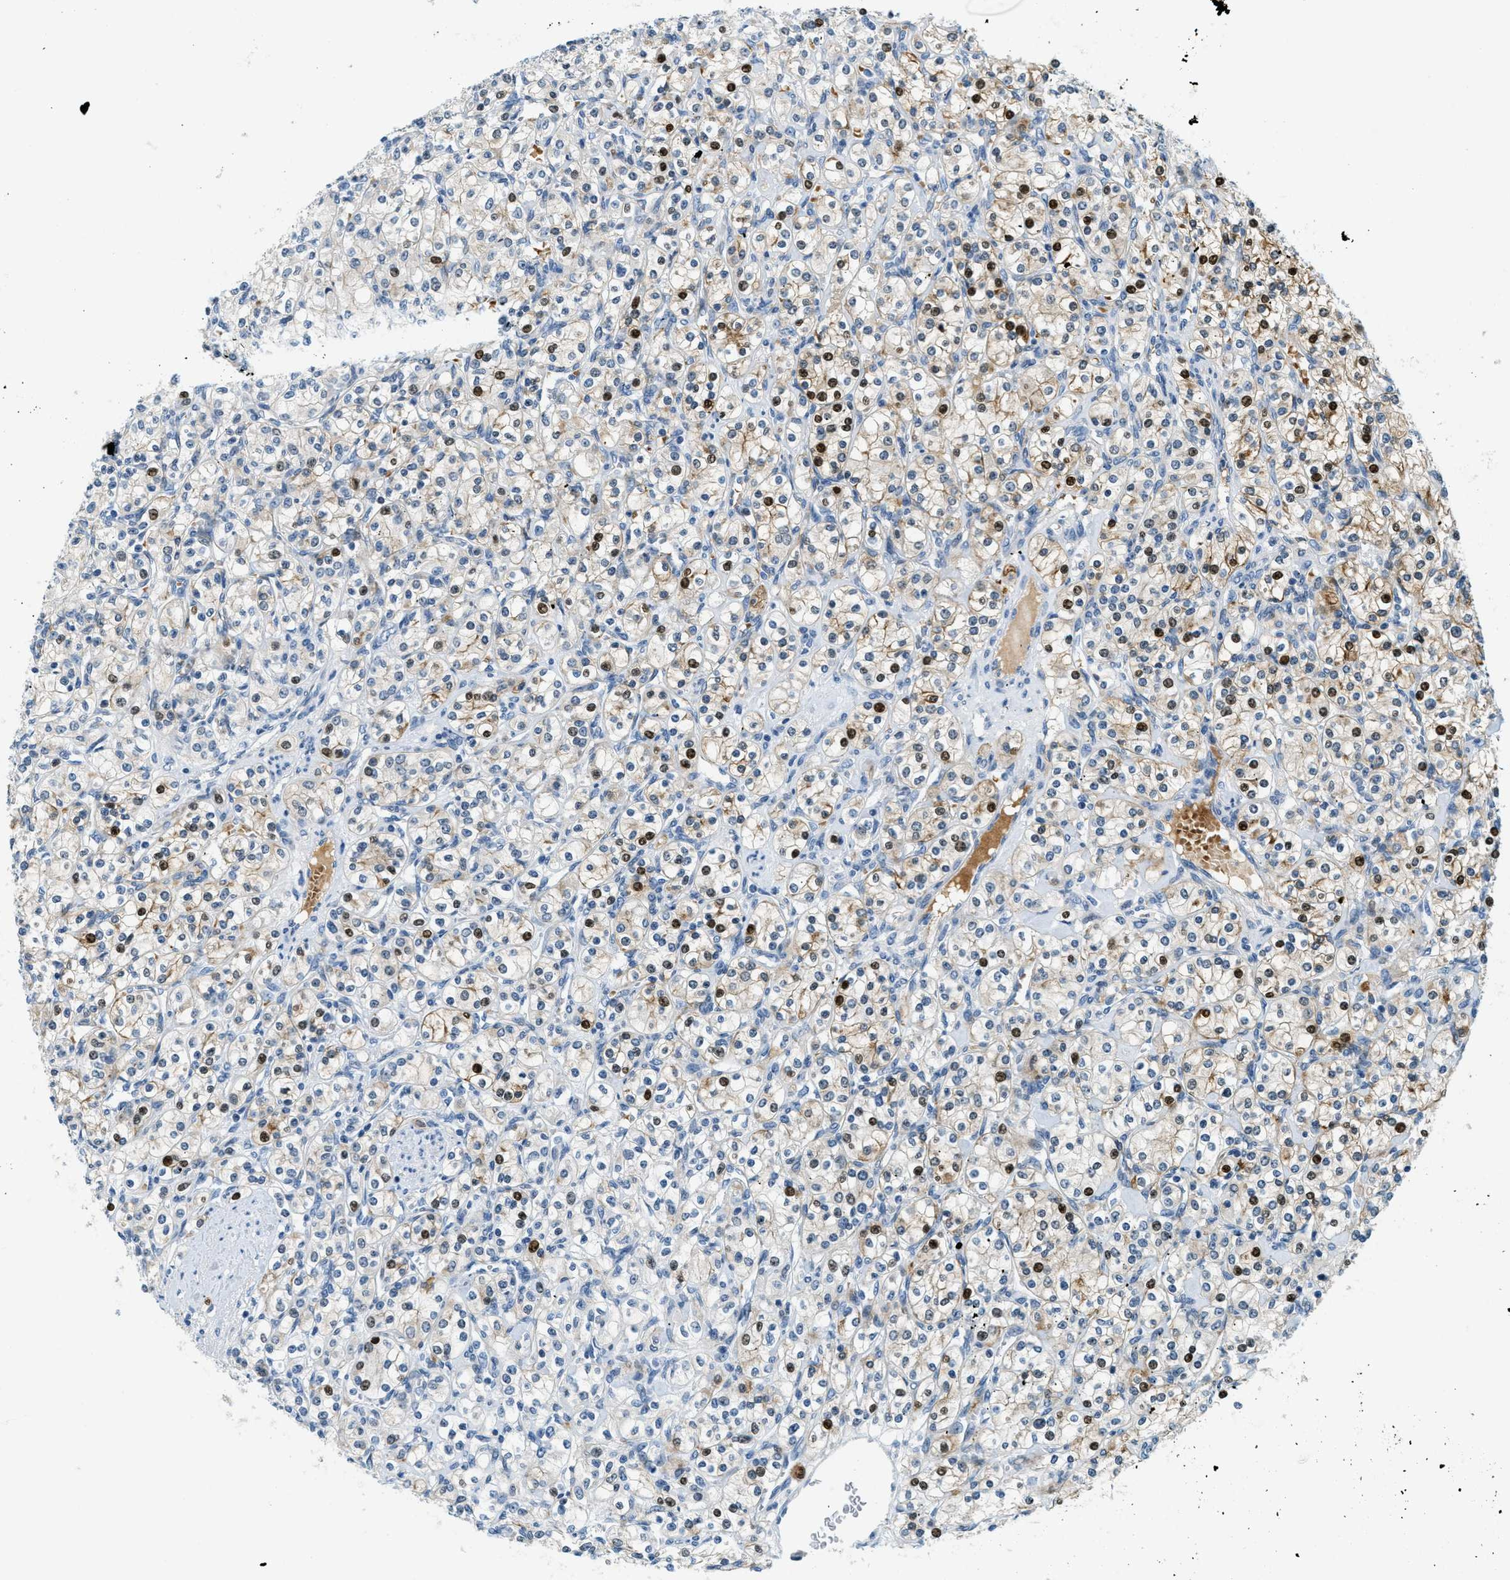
{"staining": {"intensity": "strong", "quantity": "<25%", "location": "cytoplasmic/membranous,nuclear"}, "tissue": "renal cancer", "cell_type": "Tumor cells", "image_type": "cancer", "snomed": [{"axis": "morphology", "description": "Adenocarcinoma, NOS"}, {"axis": "topography", "description": "Kidney"}], "caption": "An image of renal cancer (adenocarcinoma) stained for a protein demonstrates strong cytoplasmic/membranous and nuclear brown staining in tumor cells.", "gene": "CYP4X1", "patient": {"sex": "male", "age": 77}}